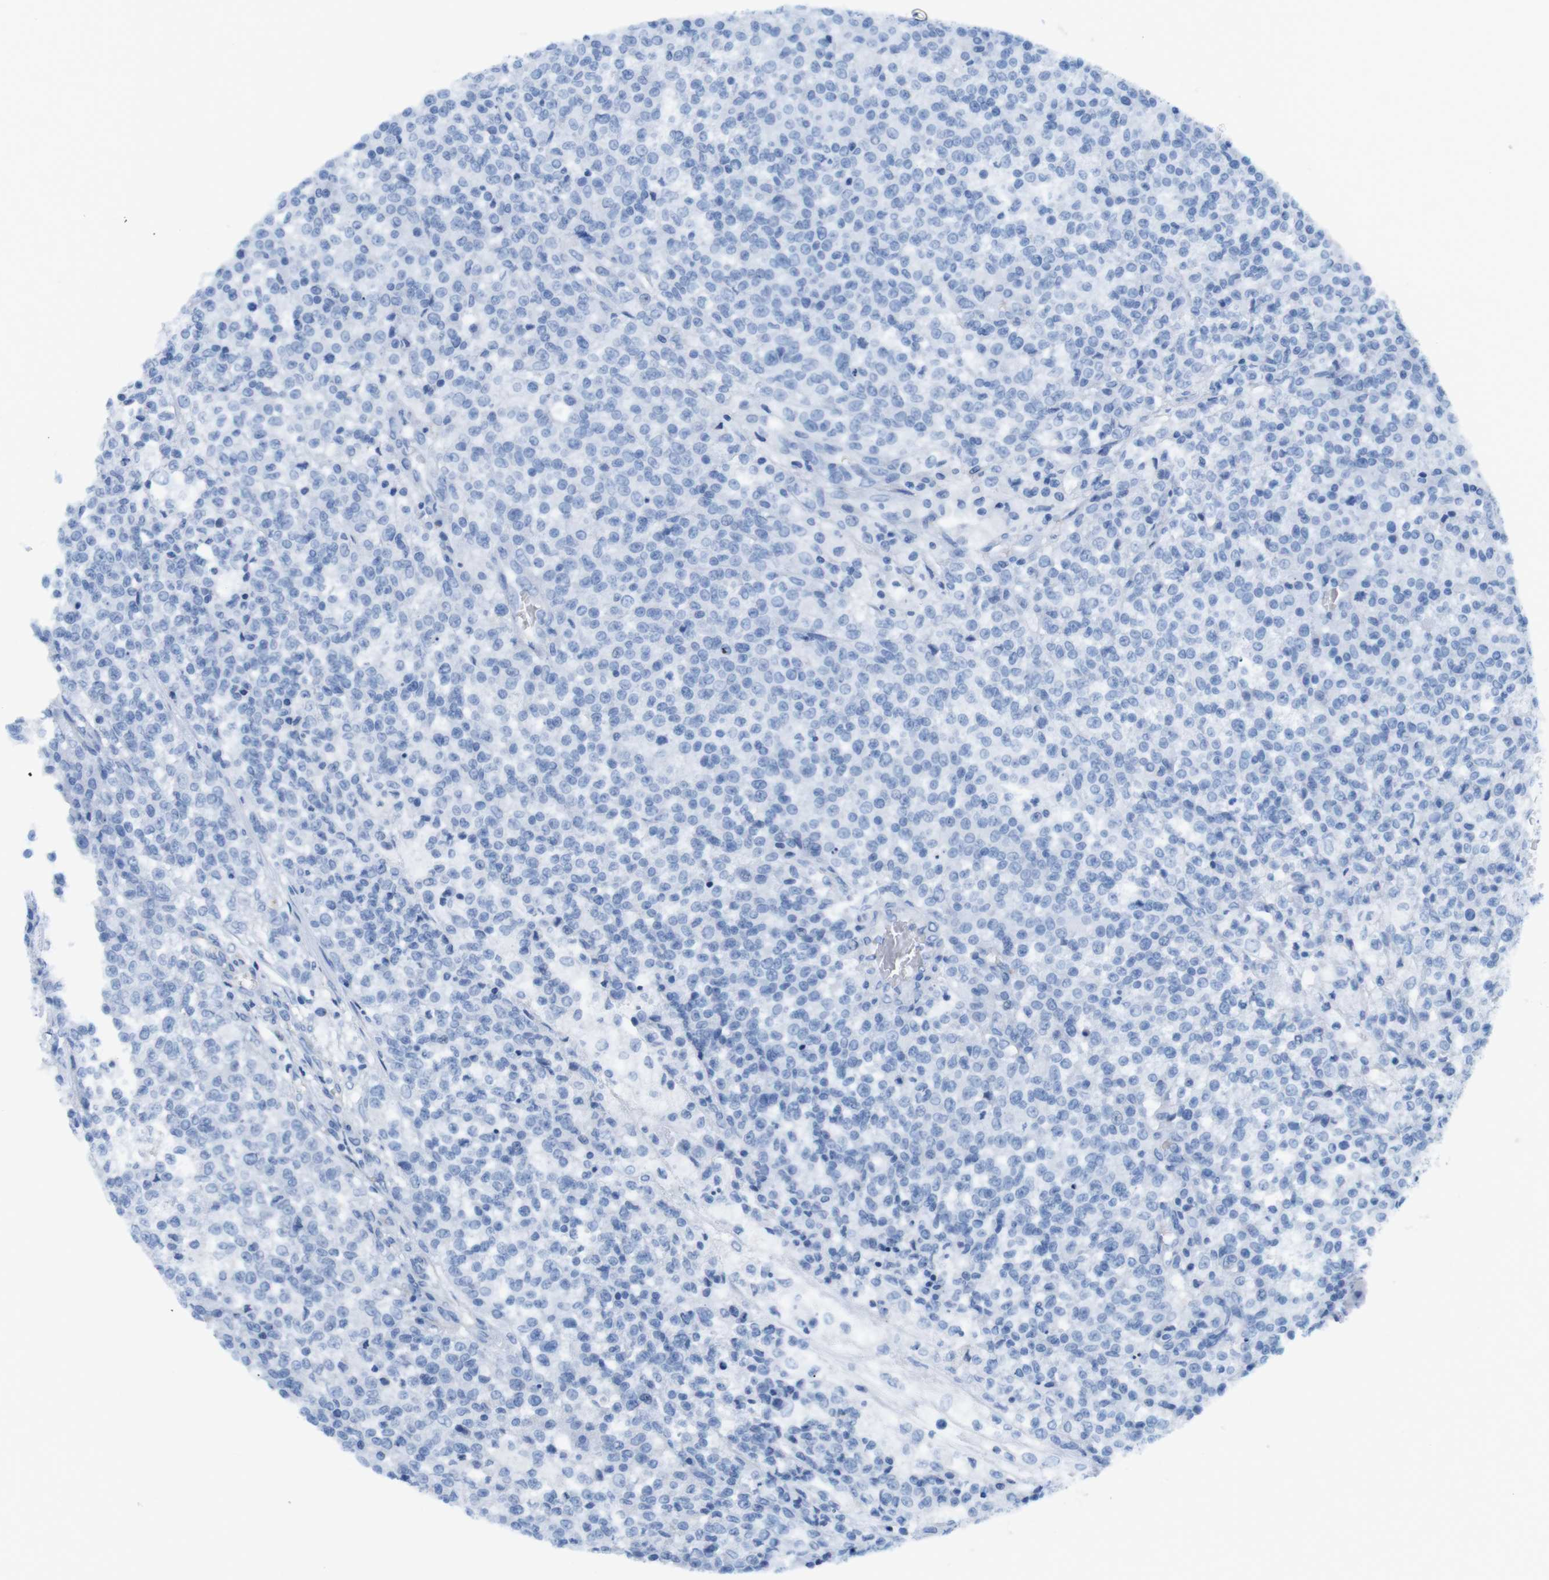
{"staining": {"intensity": "negative", "quantity": "none", "location": "none"}, "tissue": "testis cancer", "cell_type": "Tumor cells", "image_type": "cancer", "snomed": [{"axis": "morphology", "description": "Seminoma, NOS"}, {"axis": "topography", "description": "Testis"}], "caption": "This is a image of IHC staining of testis seminoma, which shows no expression in tumor cells. (IHC, brightfield microscopy, high magnification).", "gene": "TNFRSF4", "patient": {"sex": "male", "age": 59}}